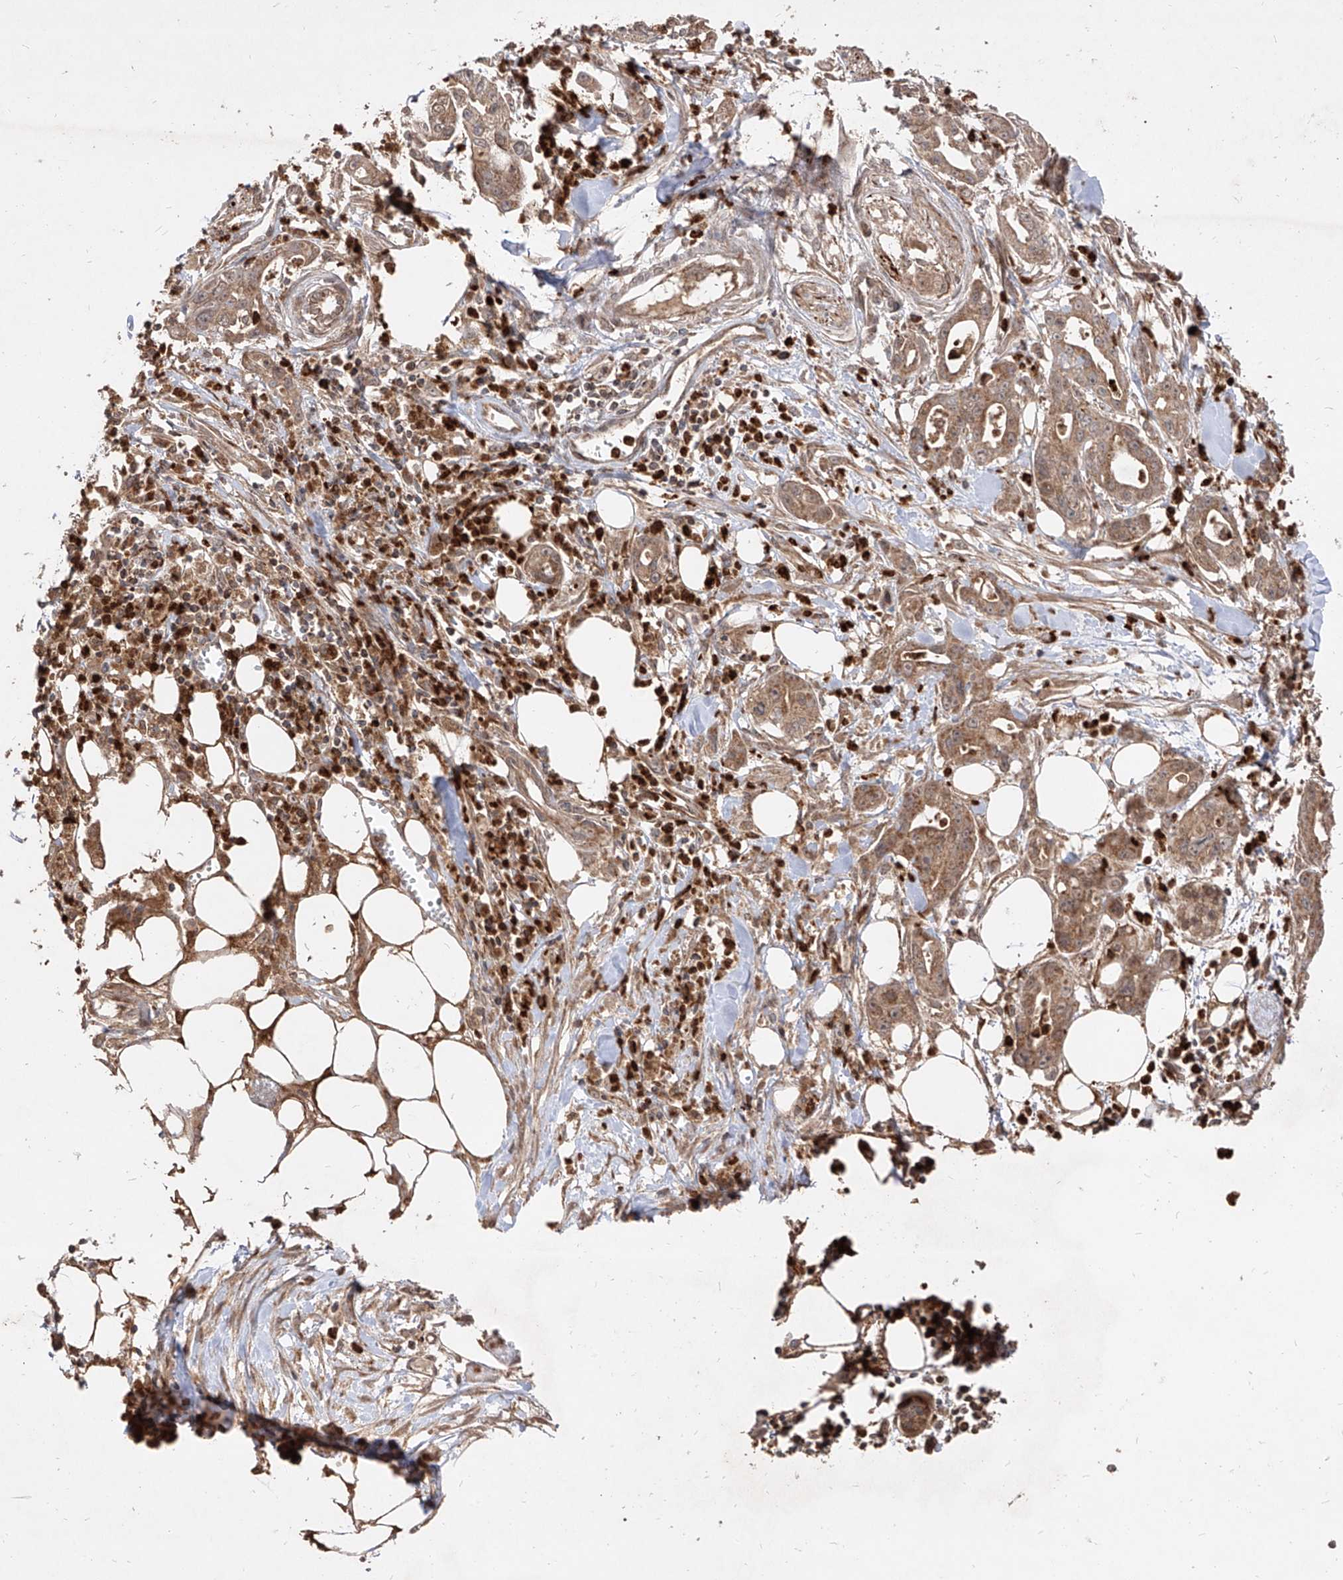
{"staining": {"intensity": "moderate", "quantity": ">75%", "location": "cytoplasmic/membranous"}, "tissue": "pancreatic cancer", "cell_type": "Tumor cells", "image_type": "cancer", "snomed": [{"axis": "morphology", "description": "Adenocarcinoma, NOS"}, {"axis": "topography", "description": "Pancreas"}], "caption": "The histopathology image shows staining of pancreatic cancer, revealing moderate cytoplasmic/membranous protein positivity (brown color) within tumor cells.", "gene": "AIM2", "patient": {"sex": "male", "age": 68}}